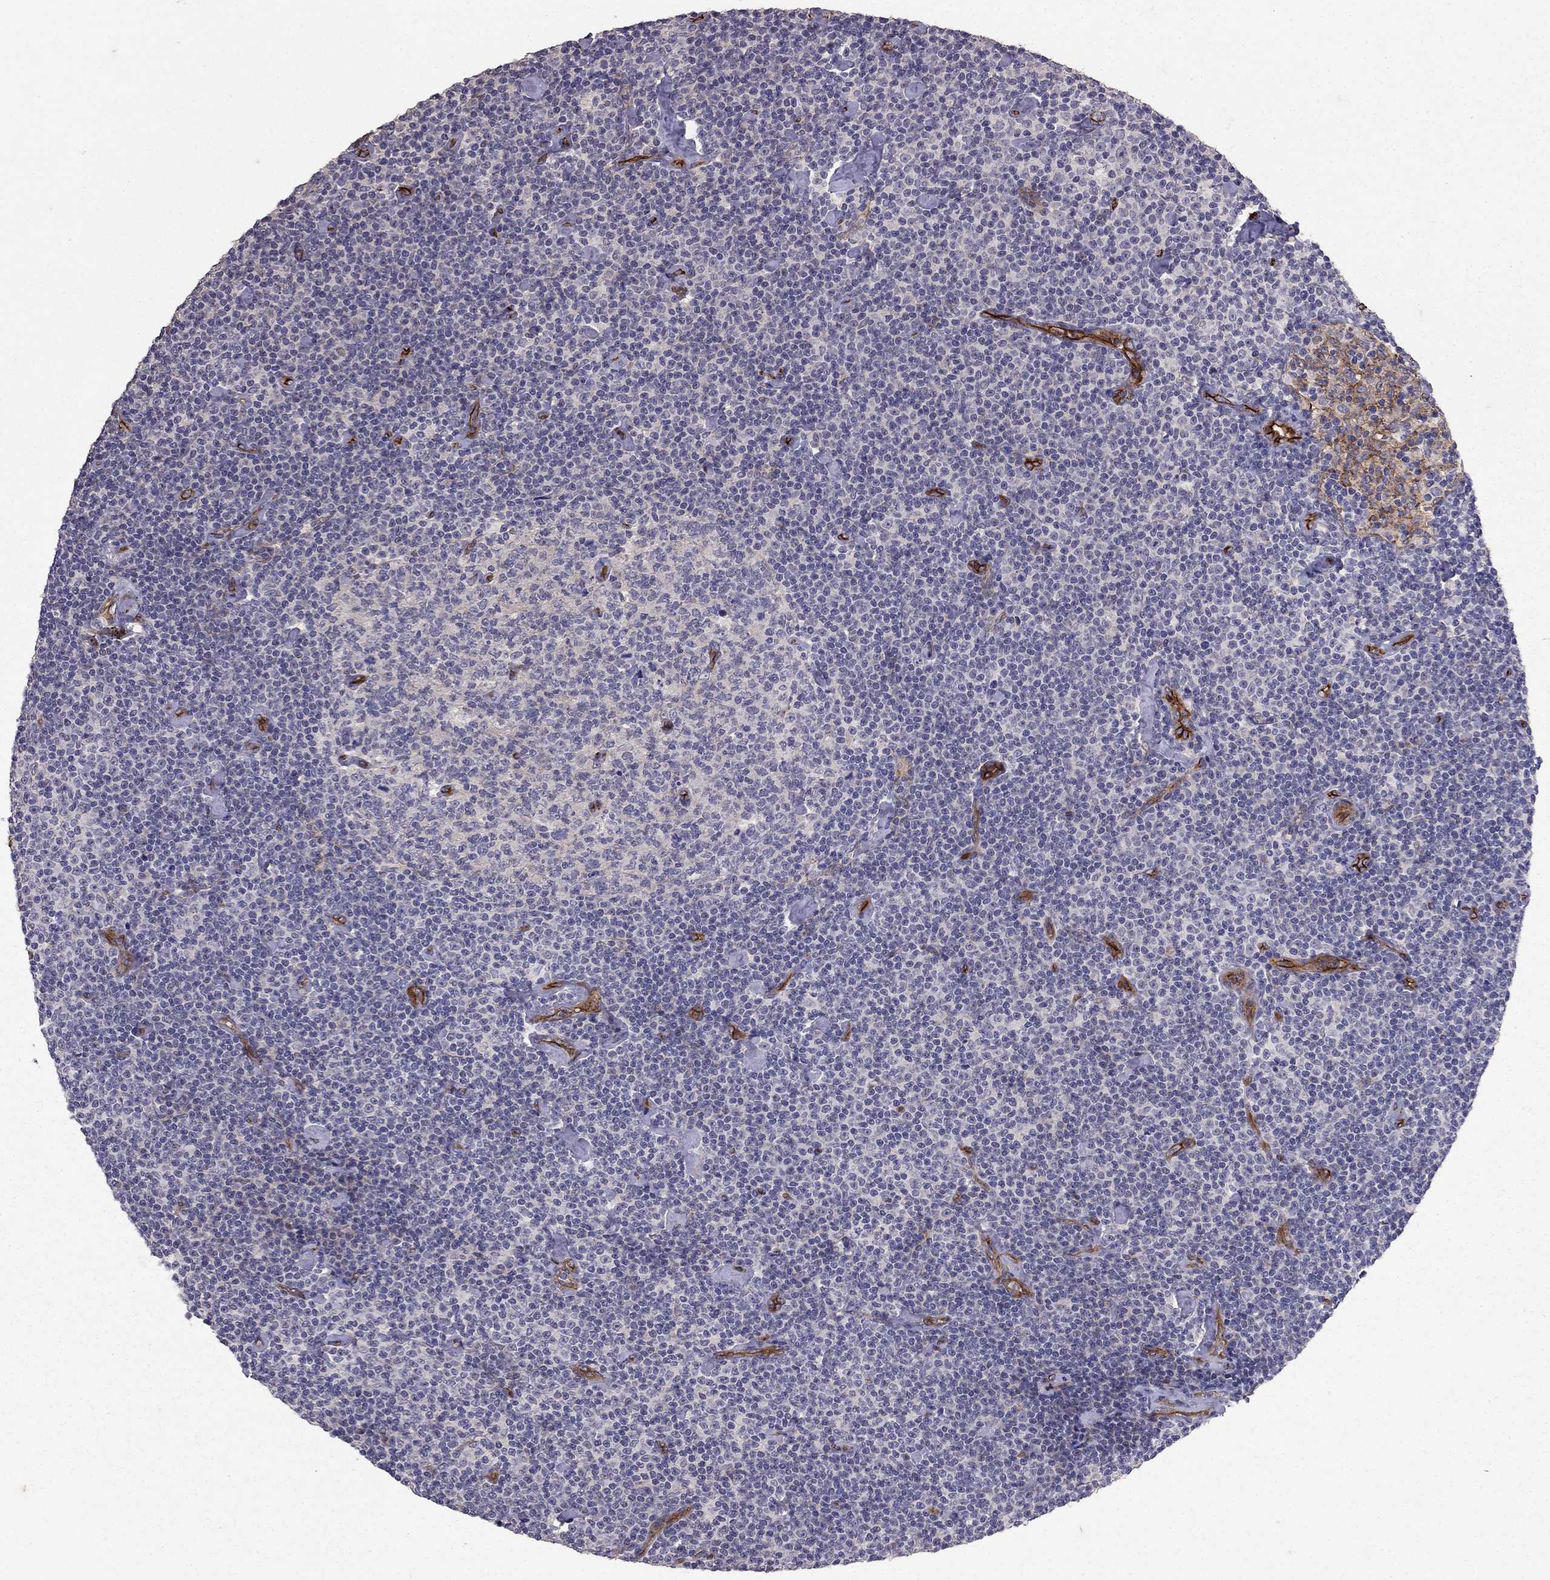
{"staining": {"intensity": "negative", "quantity": "none", "location": "none"}, "tissue": "lymphoma", "cell_type": "Tumor cells", "image_type": "cancer", "snomed": [{"axis": "morphology", "description": "Malignant lymphoma, non-Hodgkin's type, Low grade"}, {"axis": "topography", "description": "Lymph node"}], "caption": "An image of malignant lymphoma, non-Hodgkin's type (low-grade) stained for a protein displays no brown staining in tumor cells.", "gene": "RASIP1", "patient": {"sex": "male", "age": 81}}